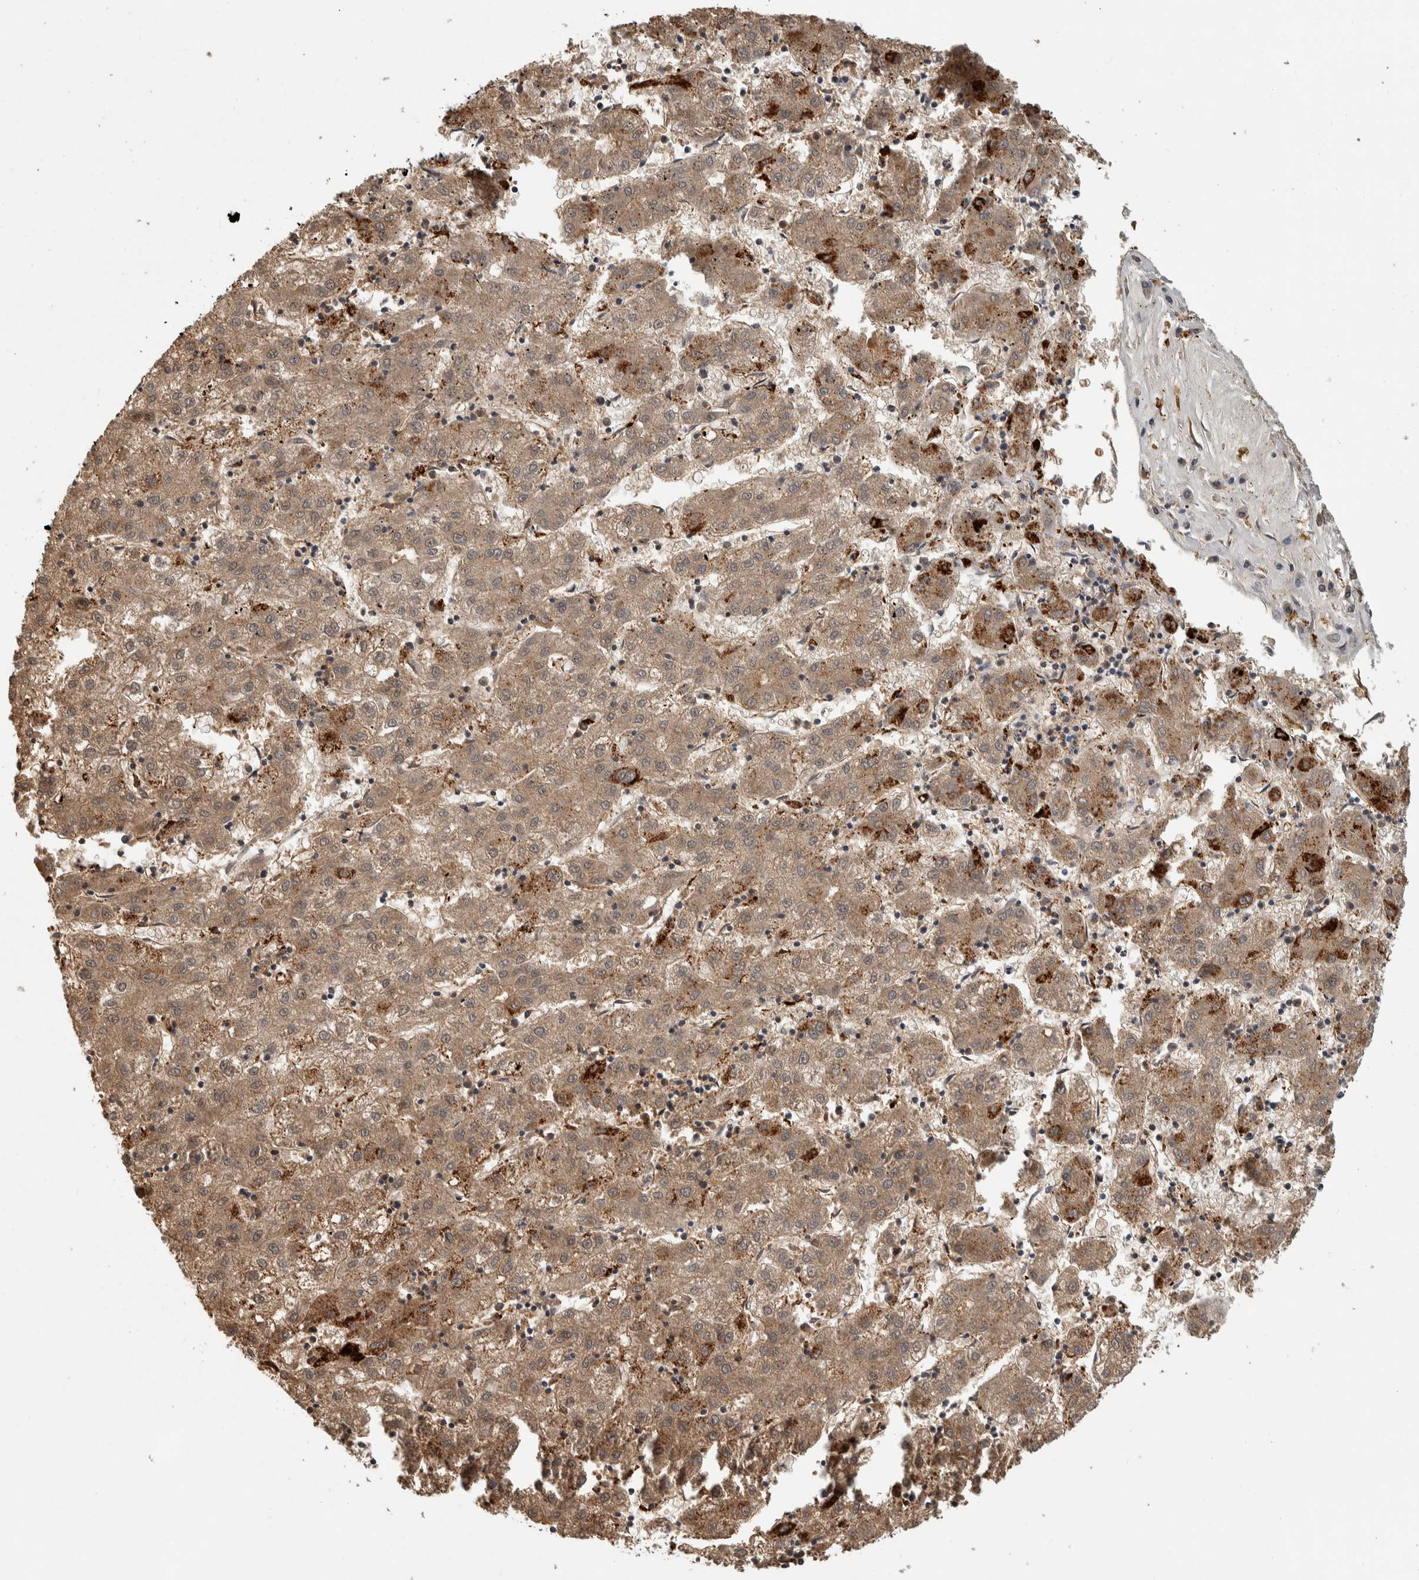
{"staining": {"intensity": "moderate", "quantity": ">75%", "location": "cytoplasmic/membranous"}, "tissue": "liver cancer", "cell_type": "Tumor cells", "image_type": "cancer", "snomed": [{"axis": "morphology", "description": "Carcinoma, Hepatocellular, NOS"}, {"axis": "topography", "description": "Liver"}], "caption": "This is an image of immunohistochemistry (IHC) staining of liver cancer, which shows moderate staining in the cytoplasmic/membranous of tumor cells.", "gene": "FAM78A", "patient": {"sex": "male", "age": 72}}